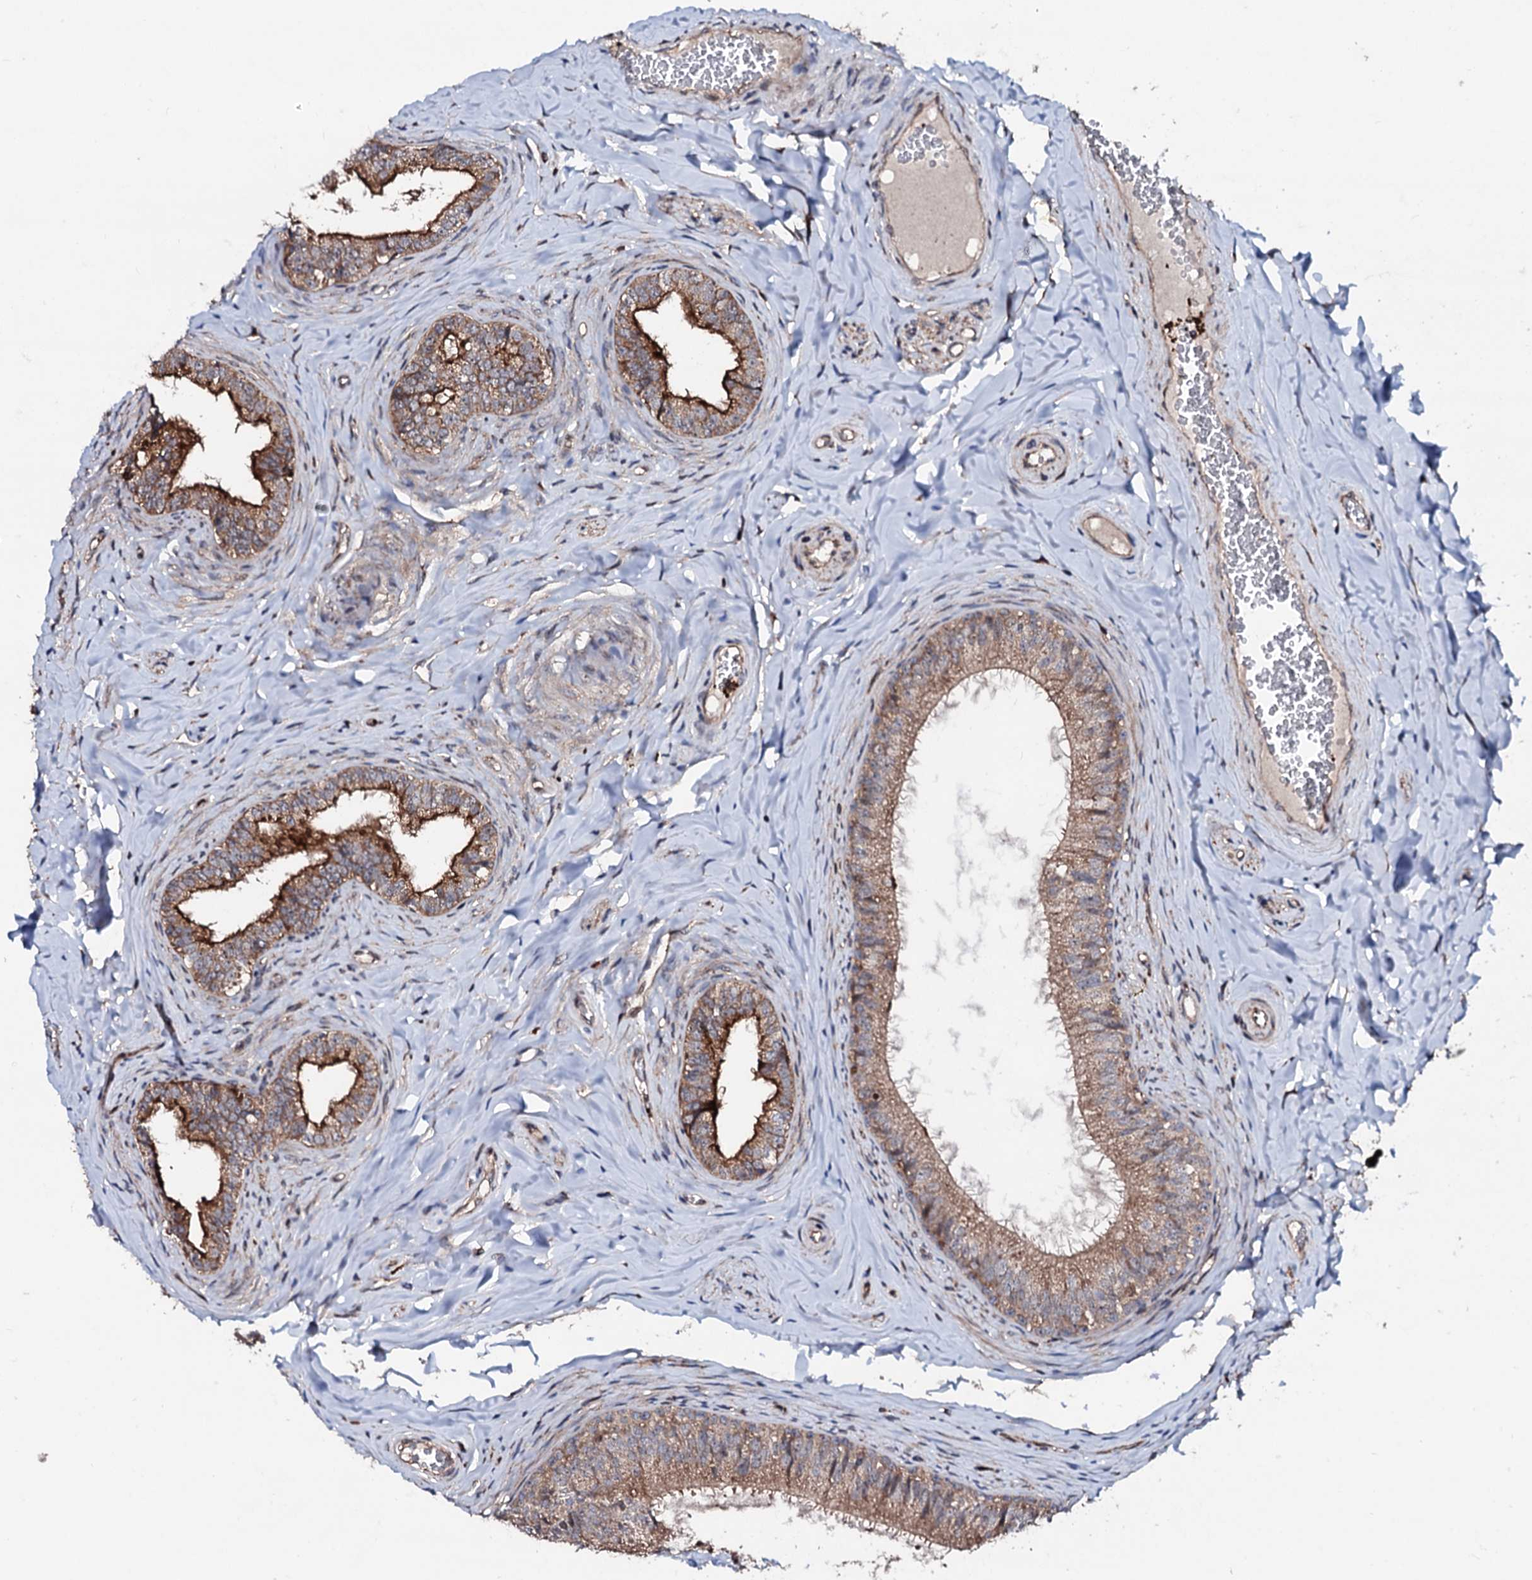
{"staining": {"intensity": "strong", "quantity": "25%-75%", "location": "cytoplasmic/membranous"}, "tissue": "epididymis", "cell_type": "Glandular cells", "image_type": "normal", "snomed": [{"axis": "morphology", "description": "Normal tissue, NOS"}, {"axis": "topography", "description": "Epididymis"}], "caption": "This micrograph reveals IHC staining of normal human epididymis, with high strong cytoplasmic/membranous expression in about 25%-75% of glandular cells.", "gene": "ENSG00000256591", "patient": {"sex": "male", "age": 34}}